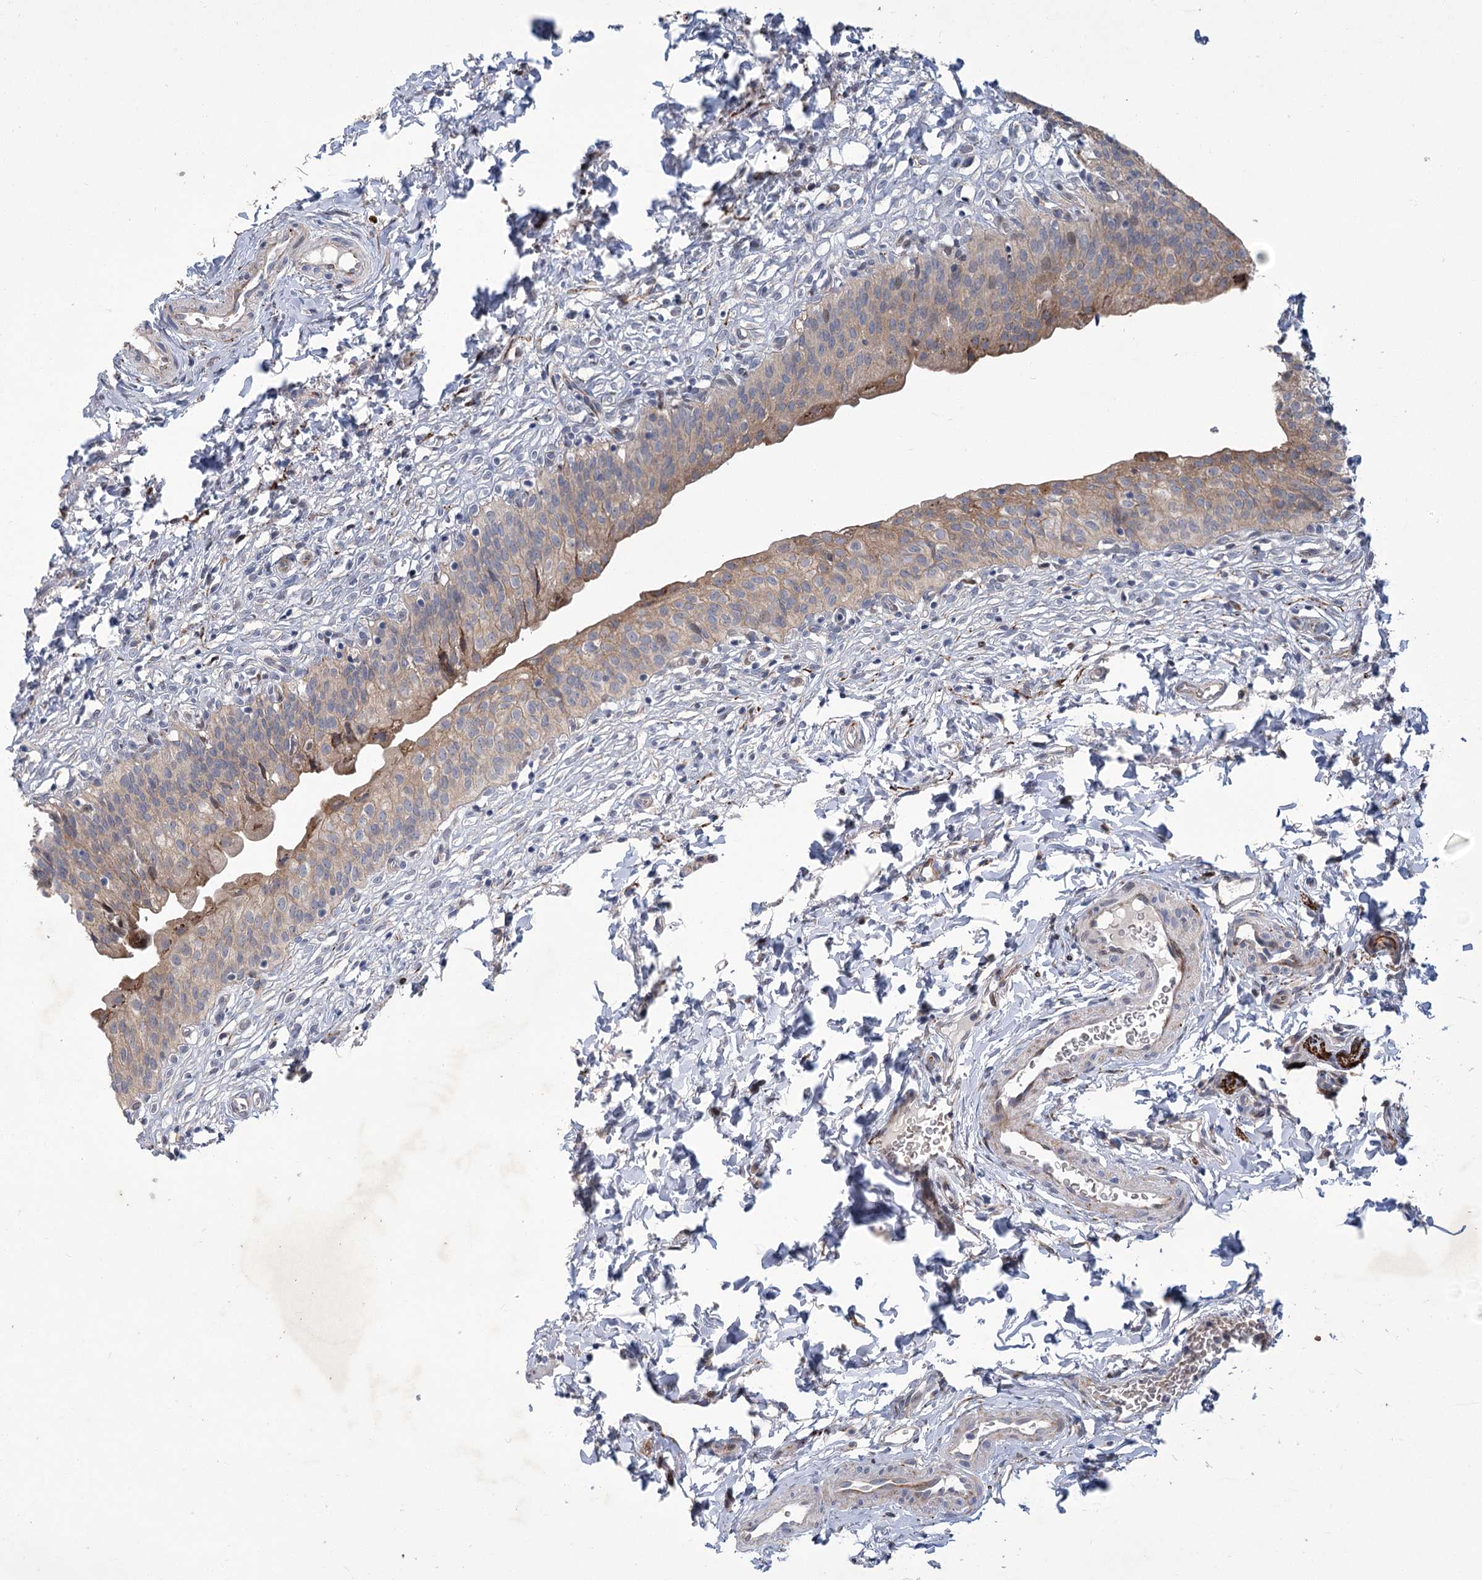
{"staining": {"intensity": "weak", "quantity": ">75%", "location": "cytoplasmic/membranous"}, "tissue": "urinary bladder", "cell_type": "Urothelial cells", "image_type": "normal", "snomed": [{"axis": "morphology", "description": "Normal tissue, NOS"}, {"axis": "topography", "description": "Urinary bladder"}], "caption": "DAB immunohistochemical staining of unremarkable human urinary bladder shows weak cytoplasmic/membranous protein positivity in about >75% of urothelial cells. Nuclei are stained in blue.", "gene": "GCNT4", "patient": {"sex": "male", "age": 55}}